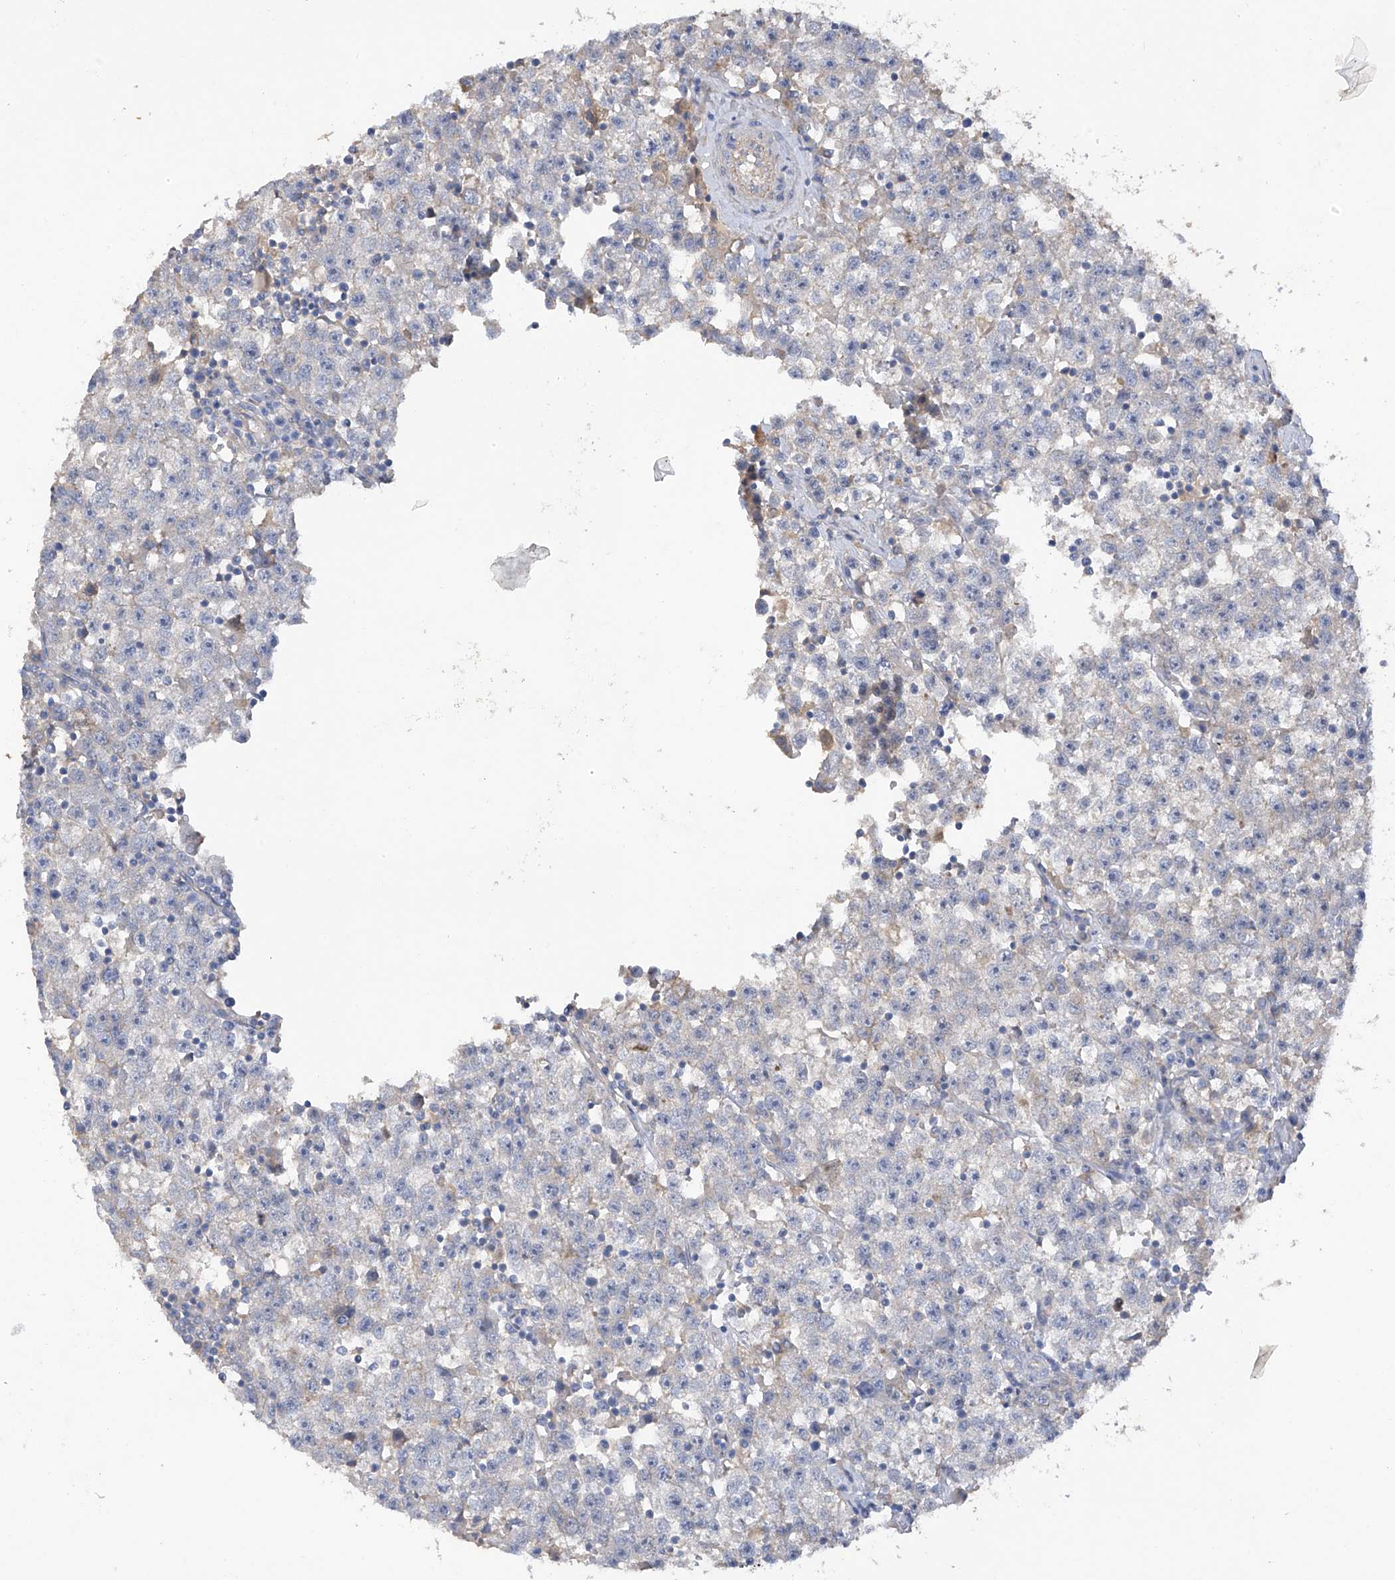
{"staining": {"intensity": "negative", "quantity": "none", "location": "none"}, "tissue": "testis cancer", "cell_type": "Tumor cells", "image_type": "cancer", "snomed": [{"axis": "morphology", "description": "Seminoma, NOS"}, {"axis": "topography", "description": "Testis"}], "caption": "A high-resolution micrograph shows IHC staining of testis seminoma, which demonstrates no significant staining in tumor cells.", "gene": "PRSS12", "patient": {"sex": "male", "age": 22}}